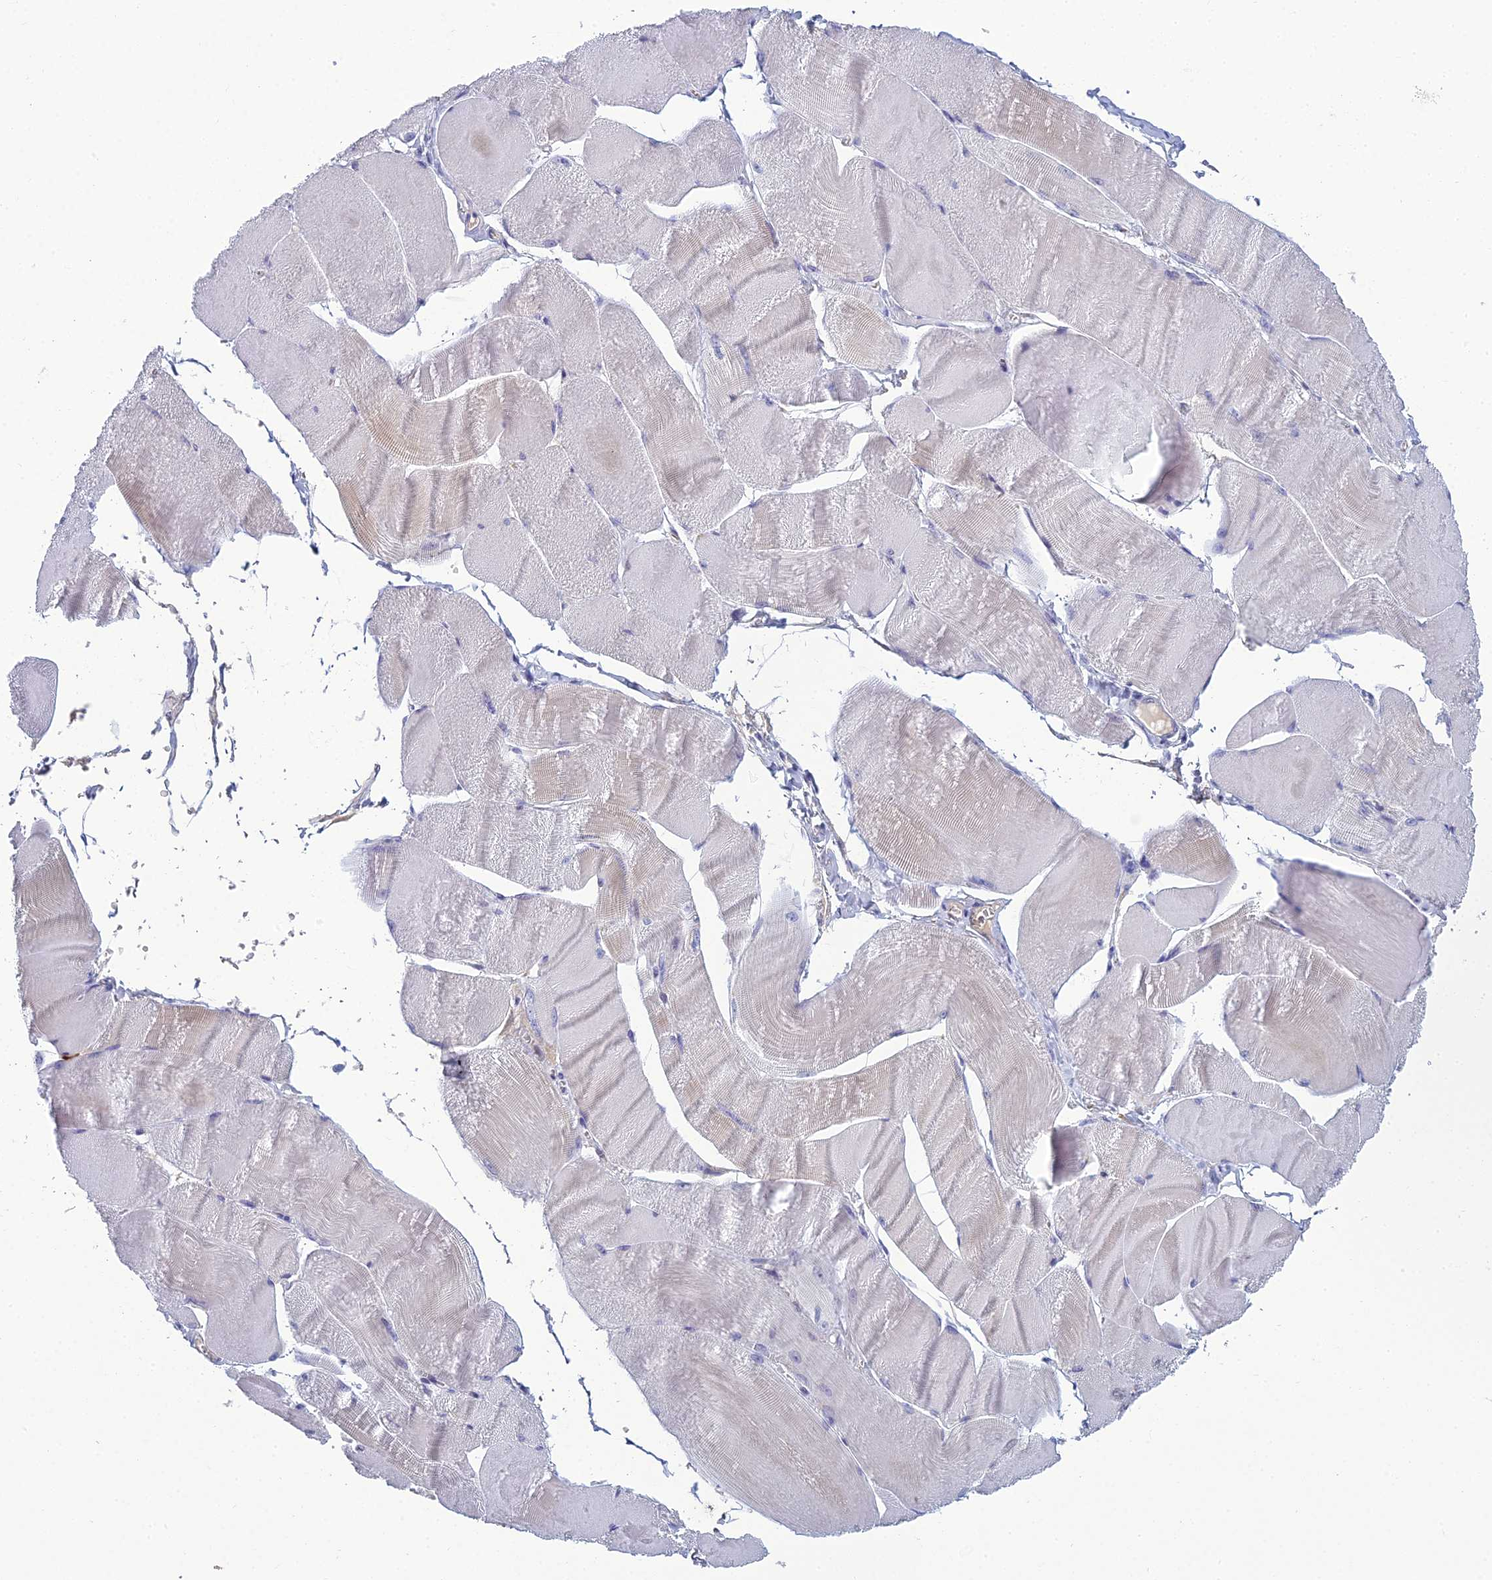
{"staining": {"intensity": "weak", "quantity": "<25%", "location": "cytoplasmic/membranous"}, "tissue": "skeletal muscle", "cell_type": "Myocytes", "image_type": "normal", "snomed": [{"axis": "morphology", "description": "Normal tissue, NOS"}, {"axis": "morphology", "description": "Basal cell carcinoma"}, {"axis": "topography", "description": "Skeletal muscle"}], "caption": "IHC photomicrograph of normal human skeletal muscle stained for a protein (brown), which reveals no staining in myocytes. Brightfield microscopy of immunohistochemistry stained with DAB (brown) and hematoxylin (blue), captured at high magnification.", "gene": "MUC13", "patient": {"sex": "female", "age": 64}}